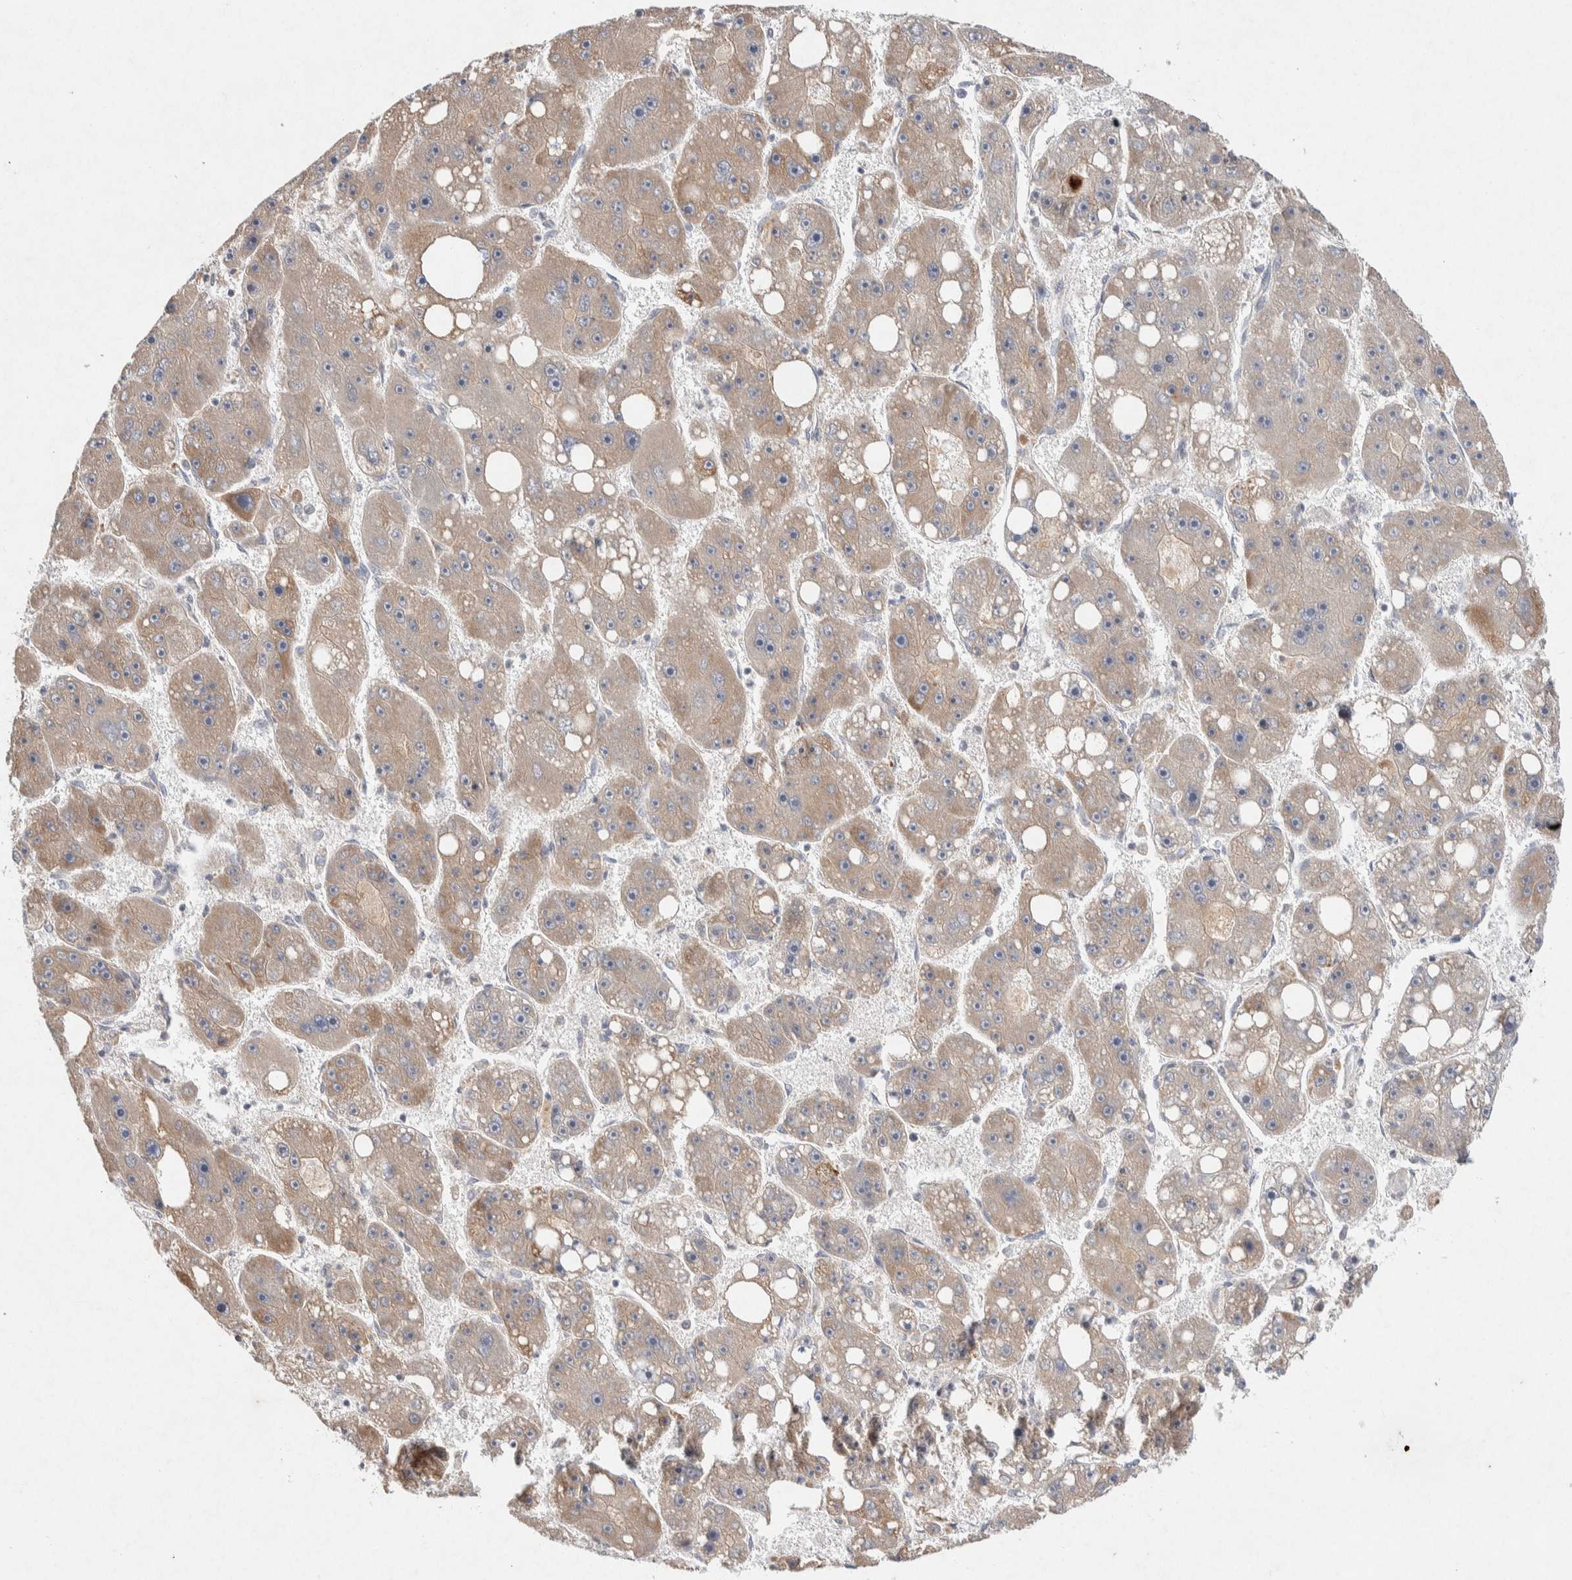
{"staining": {"intensity": "weak", "quantity": ">75%", "location": "cytoplasmic/membranous"}, "tissue": "liver cancer", "cell_type": "Tumor cells", "image_type": "cancer", "snomed": [{"axis": "morphology", "description": "Carcinoma, Hepatocellular, NOS"}, {"axis": "topography", "description": "Liver"}], "caption": "Liver cancer (hepatocellular carcinoma) was stained to show a protein in brown. There is low levels of weak cytoplasmic/membranous positivity in about >75% of tumor cells.", "gene": "CMTM4", "patient": {"sex": "female", "age": 61}}